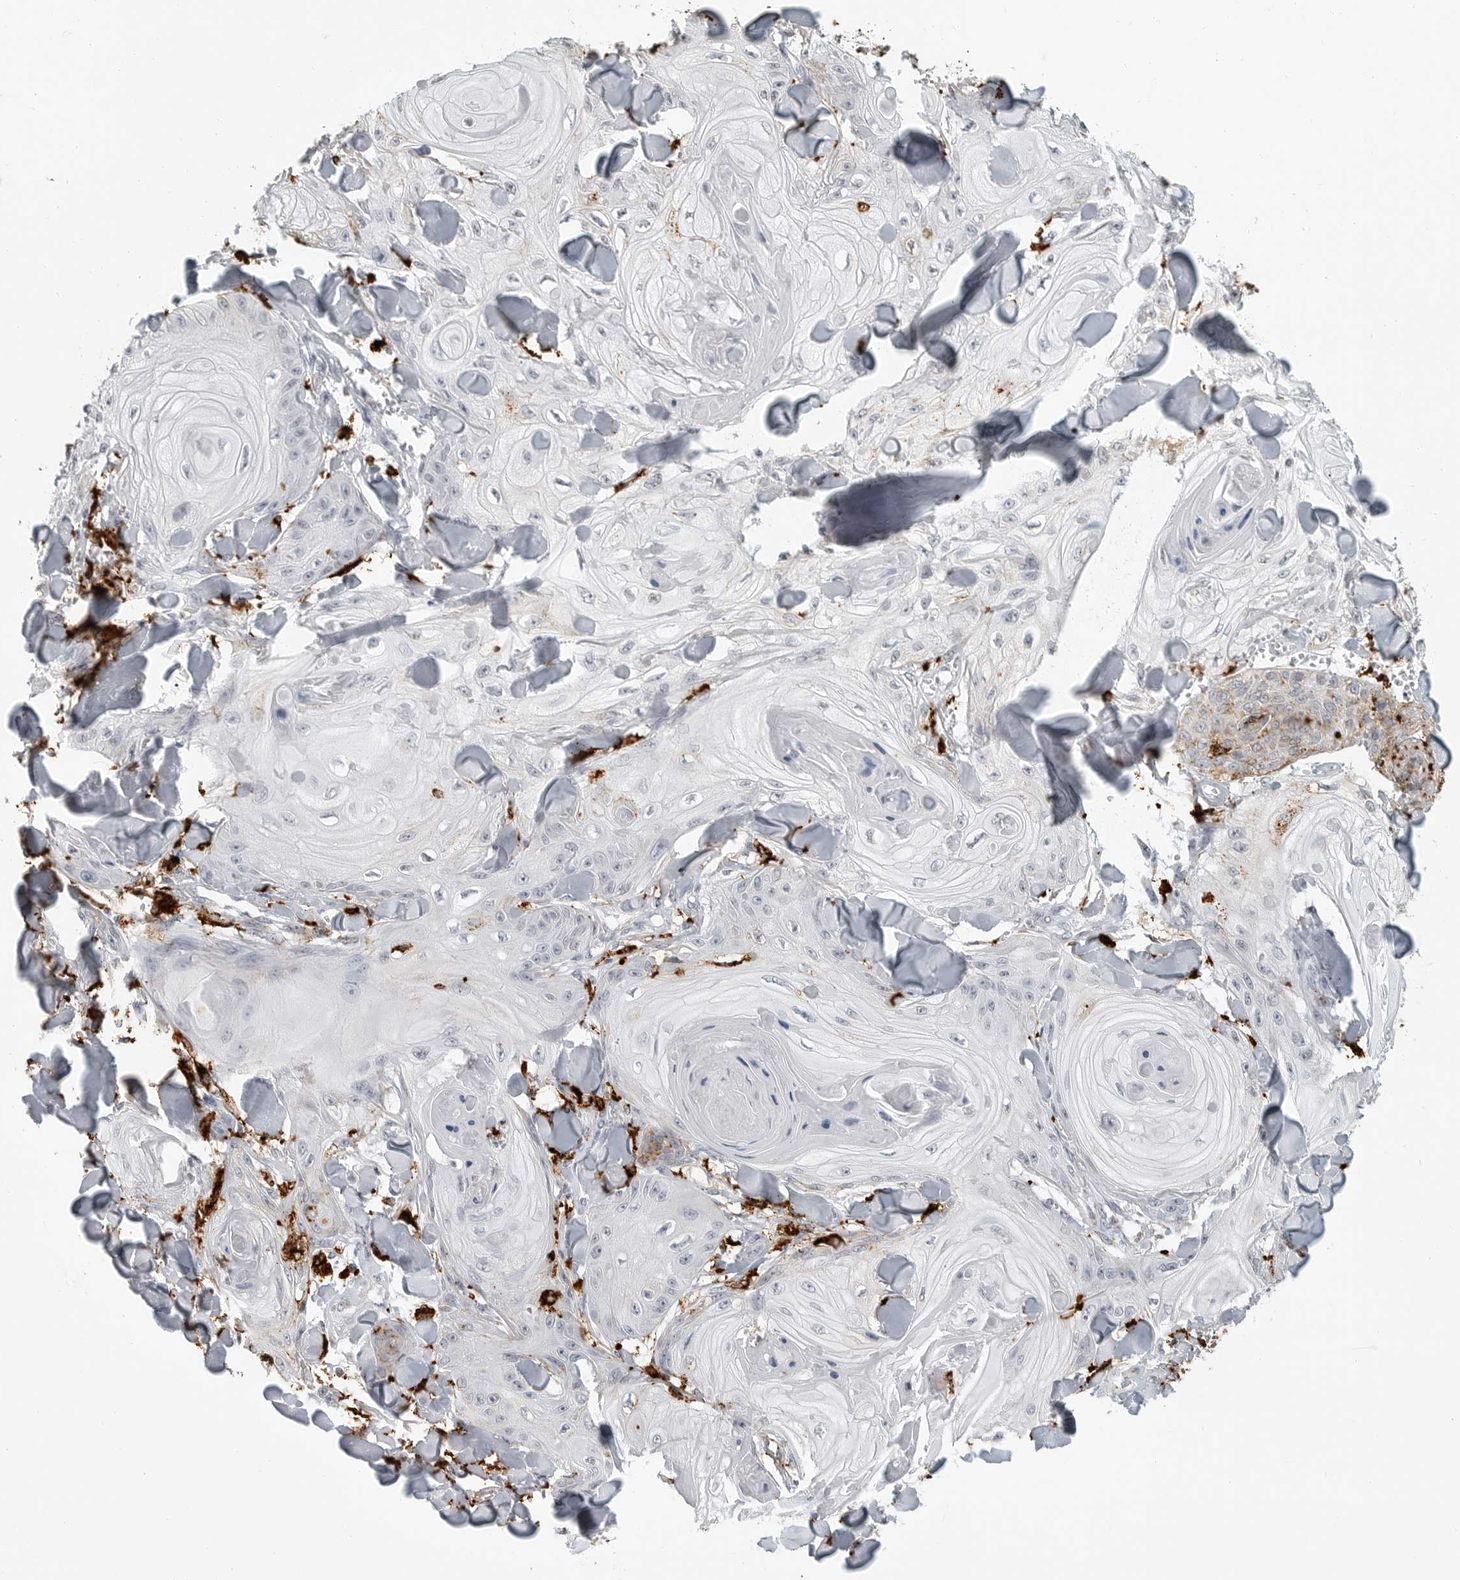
{"staining": {"intensity": "negative", "quantity": "none", "location": "none"}, "tissue": "skin cancer", "cell_type": "Tumor cells", "image_type": "cancer", "snomed": [{"axis": "morphology", "description": "Squamous cell carcinoma, NOS"}, {"axis": "topography", "description": "Skin"}], "caption": "The IHC photomicrograph has no significant positivity in tumor cells of skin squamous cell carcinoma tissue. (DAB IHC, high magnification).", "gene": "IFI30", "patient": {"sex": "male", "age": 74}}